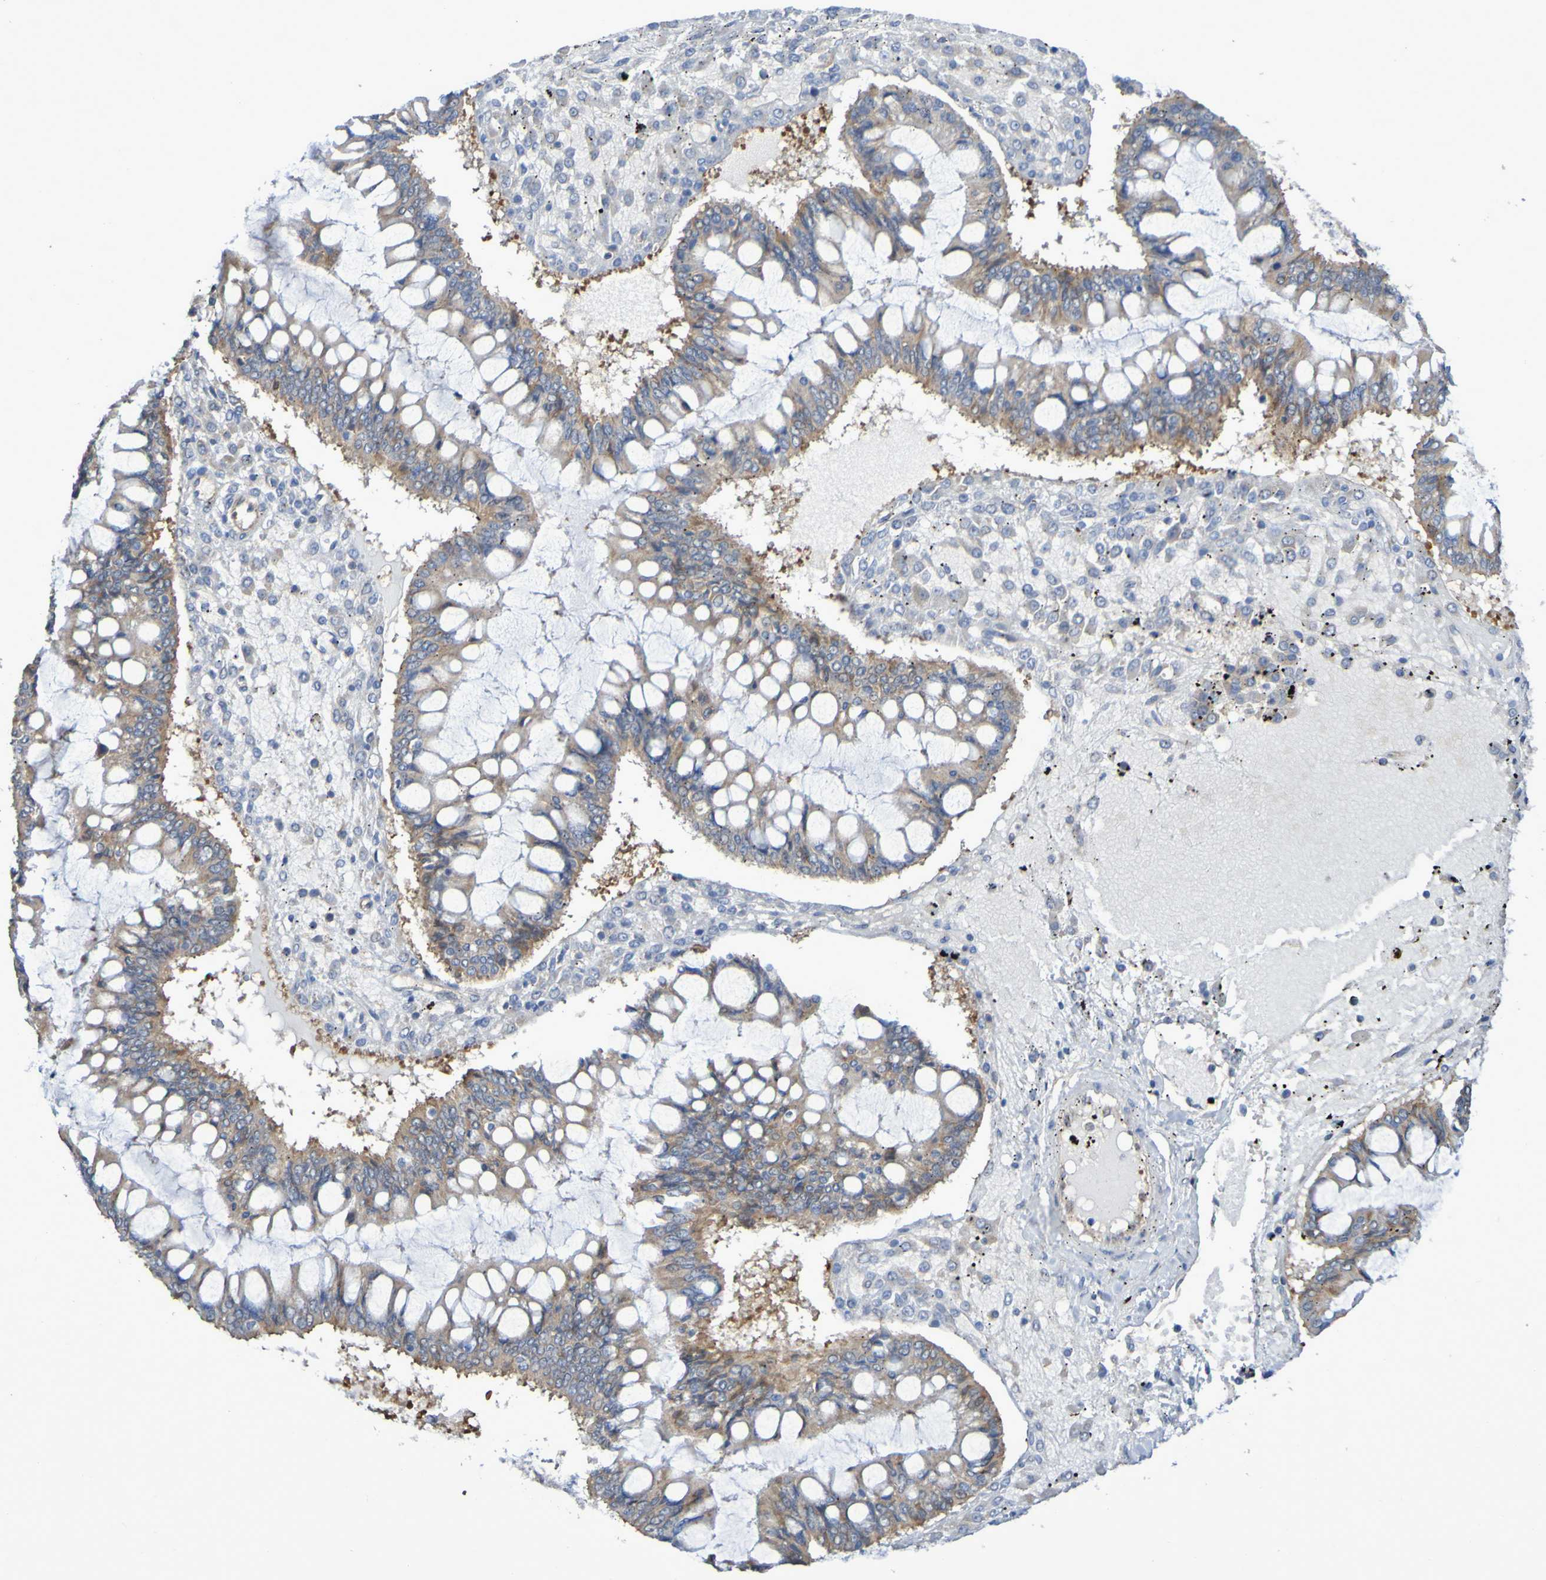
{"staining": {"intensity": "weak", "quantity": ">75%", "location": "cytoplasmic/membranous"}, "tissue": "ovarian cancer", "cell_type": "Tumor cells", "image_type": "cancer", "snomed": [{"axis": "morphology", "description": "Cystadenocarcinoma, mucinous, NOS"}, {"axis": "topography", "description": "Ovary"}], "caption": "A brown stain shows weak cytoplasmic/membranous staining of a protein in mucinous cystadenocarcinoma (ovarian) tumor cells.", "gene": "LMBRD2", "patient": {"sex": "female", "age": 73}}